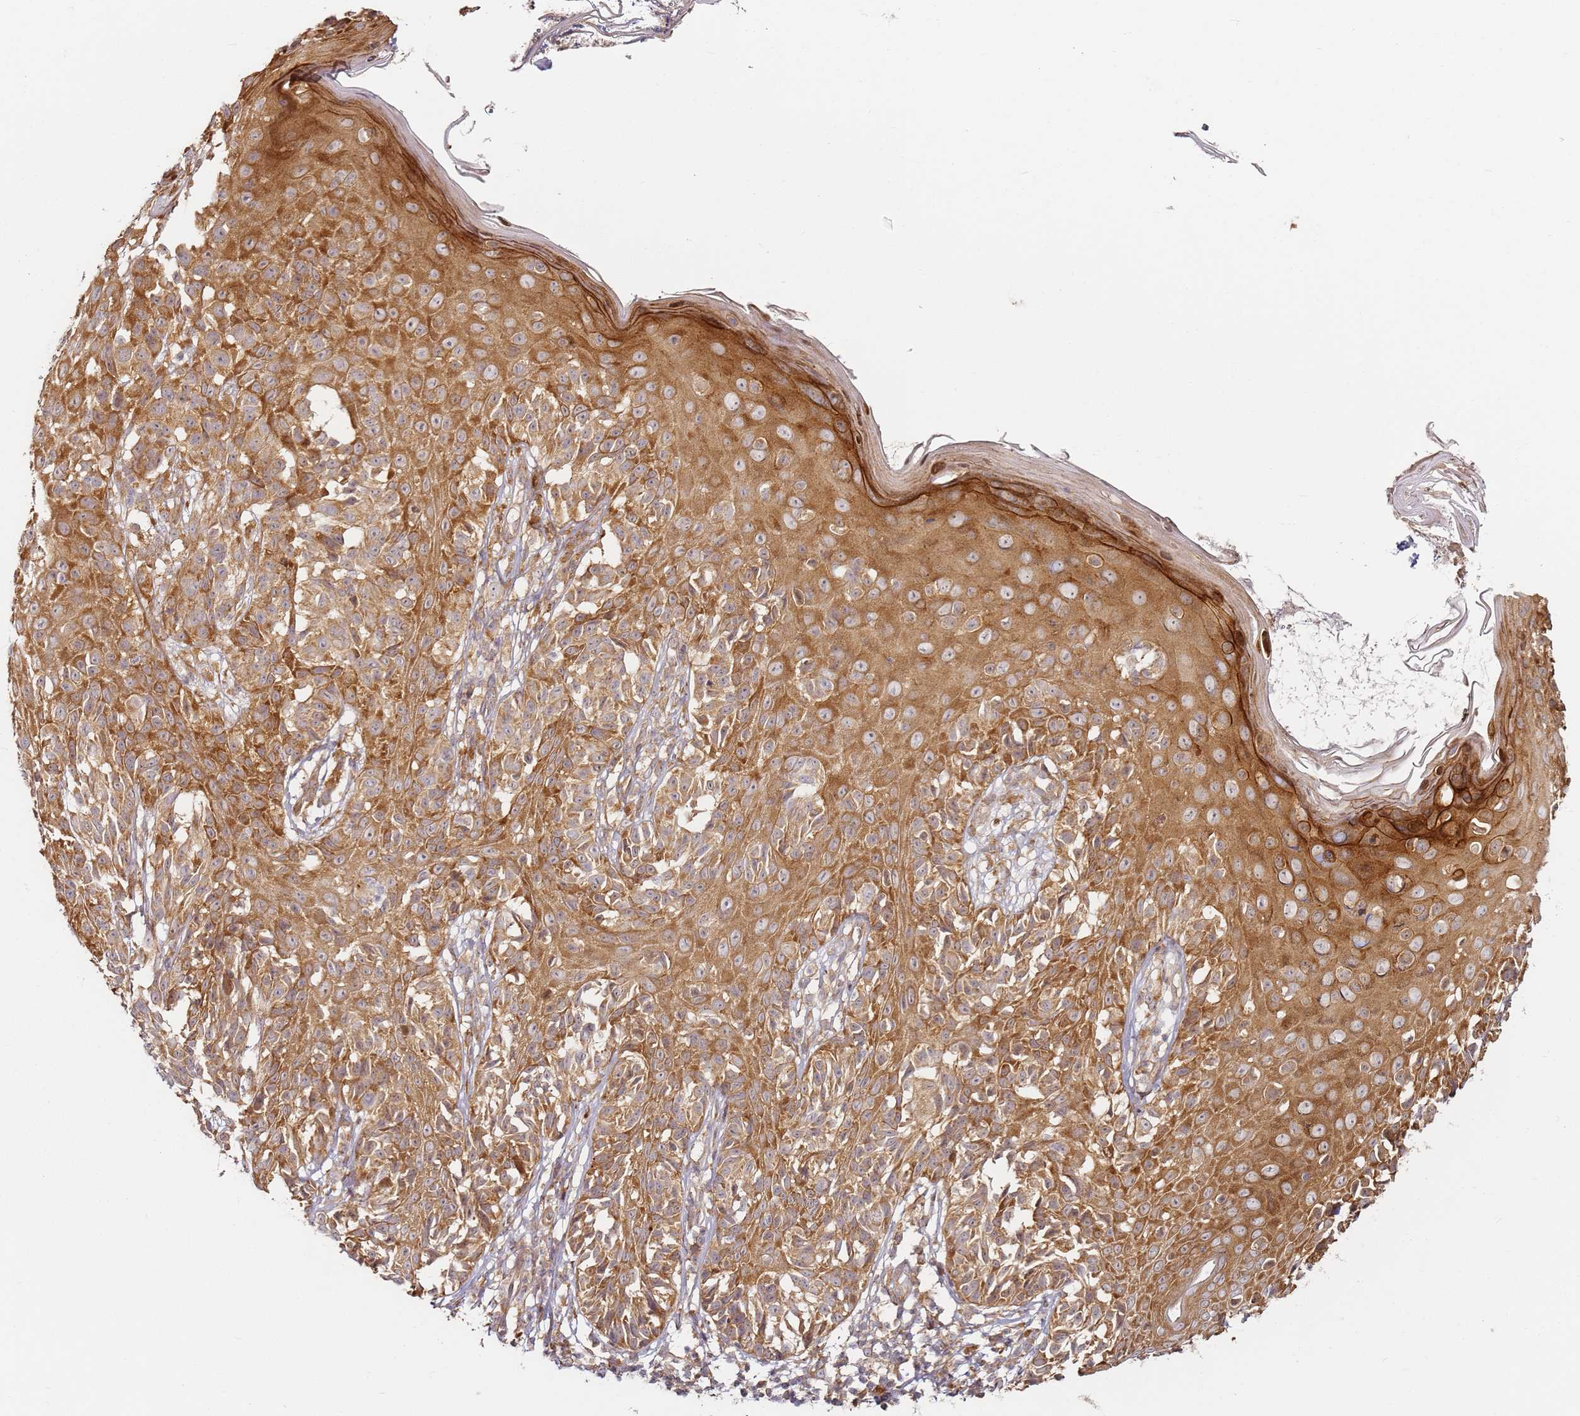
{"staining": {"intensity": "moderate", "quantity": ">75%", "location": "cytoplasmic/membranous"}, "tissue": "melanoma", "cell_type": "Tumor cells", "image_type": "cancer", "snomed": [{"axis": "morphology", "description": "Malignant melanoma, NOS"}, {"axis": "topography", "description": "Skin"}], "caption": "A micrograph of human melanoma stained for a protein shows moderate cytoplasmic/membranous brown staining in tumor cells.", "gene": "RPS3A", "patient": {"sex": "male", "age": 38}}